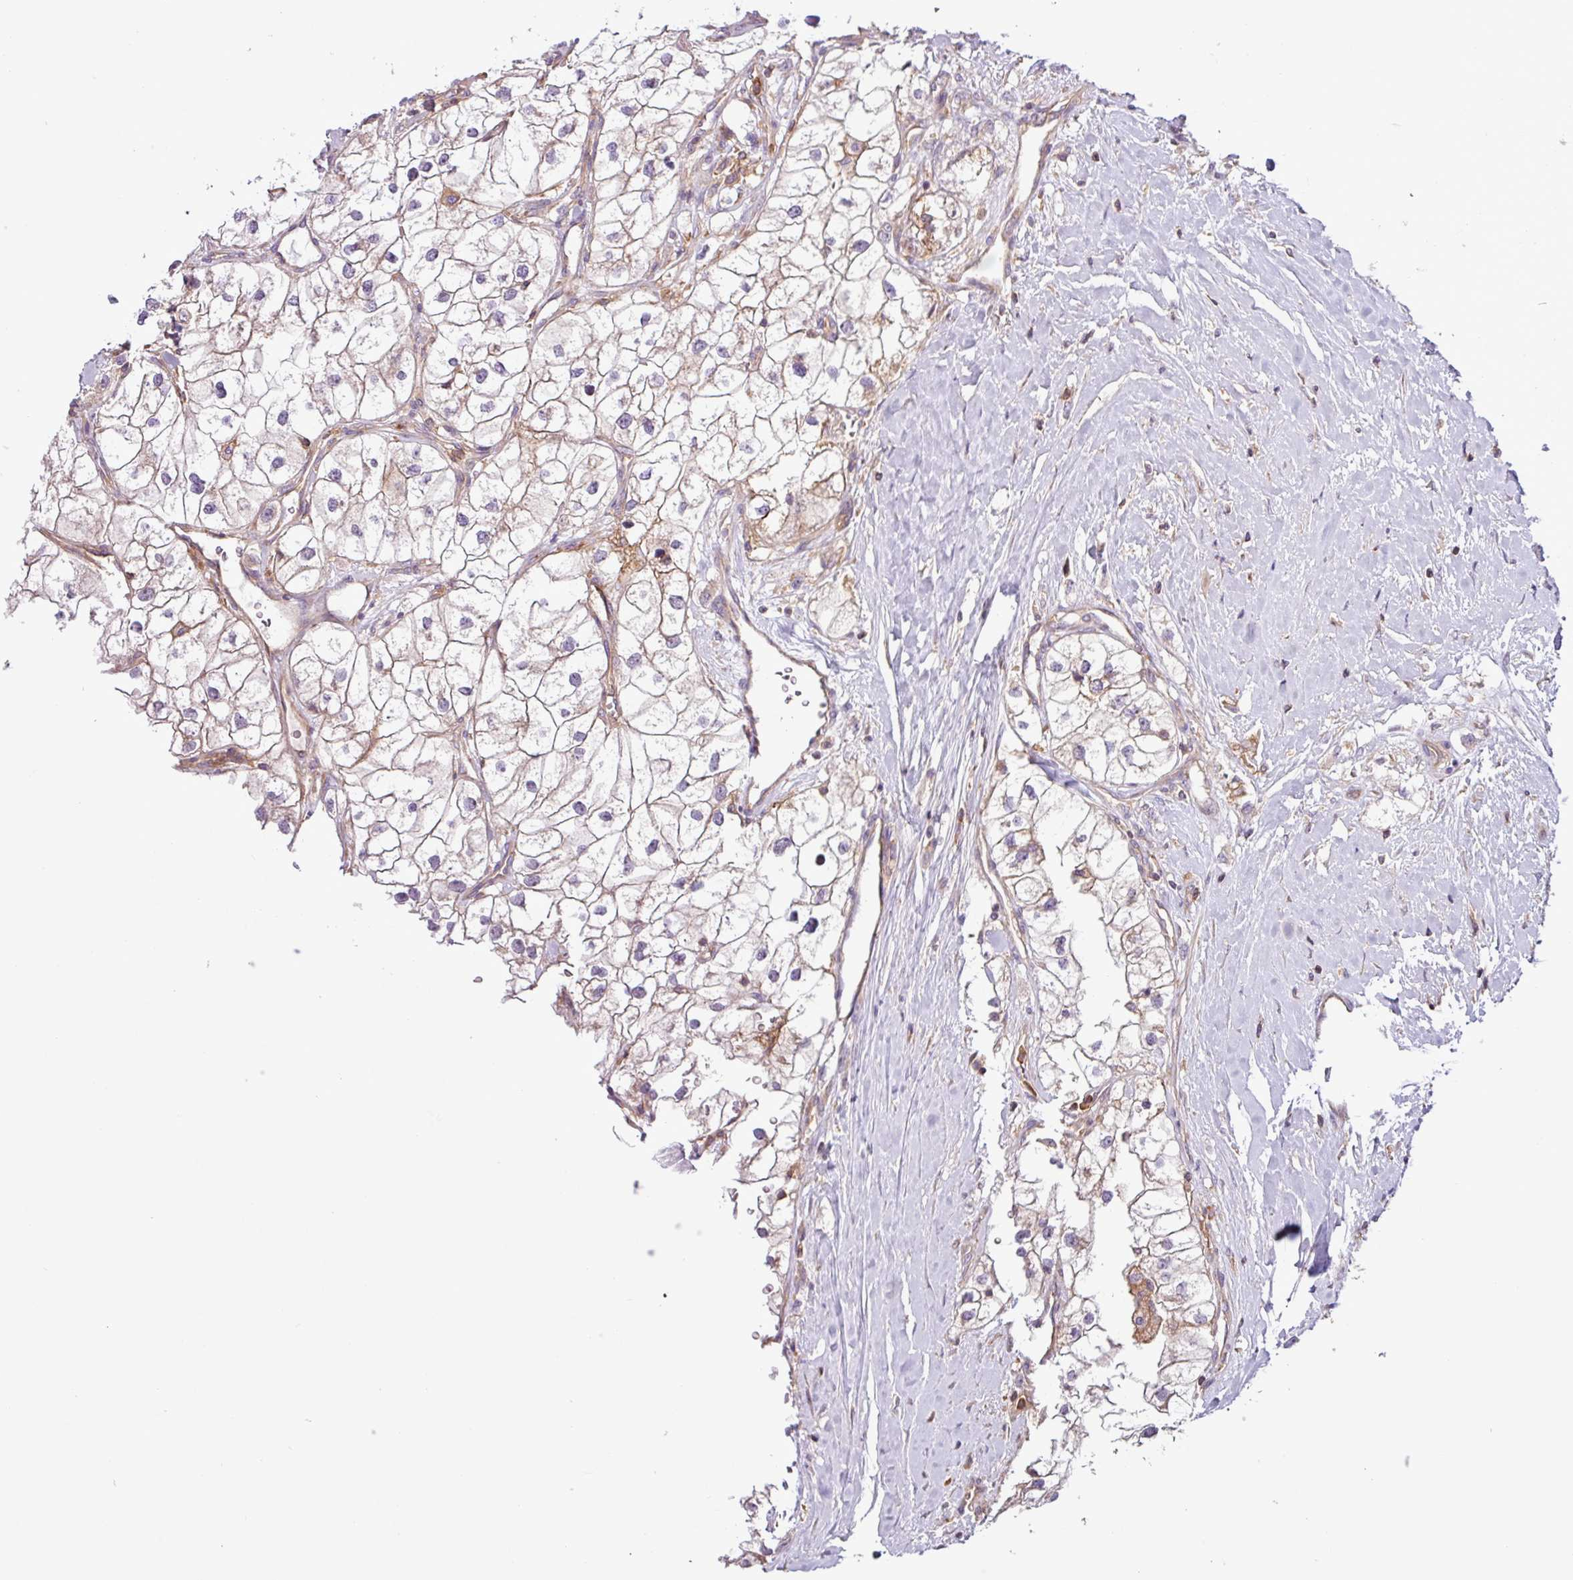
{"staining": {"intensity": "negative", "quantity": "none", "location": "none"}, "tissue": "renal cancer", "cell_type": "Tumor cells", "image_type": "cancer", "snomed": [{"axis": "morphology", "description": "Adenocarcinoma, NOS"}, {"axis": "topography", "description": "Kidney"}], "caption": "Human renal cancer stained for a protein using immunohistochemistry (IHC) demonstrates no positivity in tumor cells.", "gene": "ACTR3", "patient": {"sex": "male", "age": 59}}